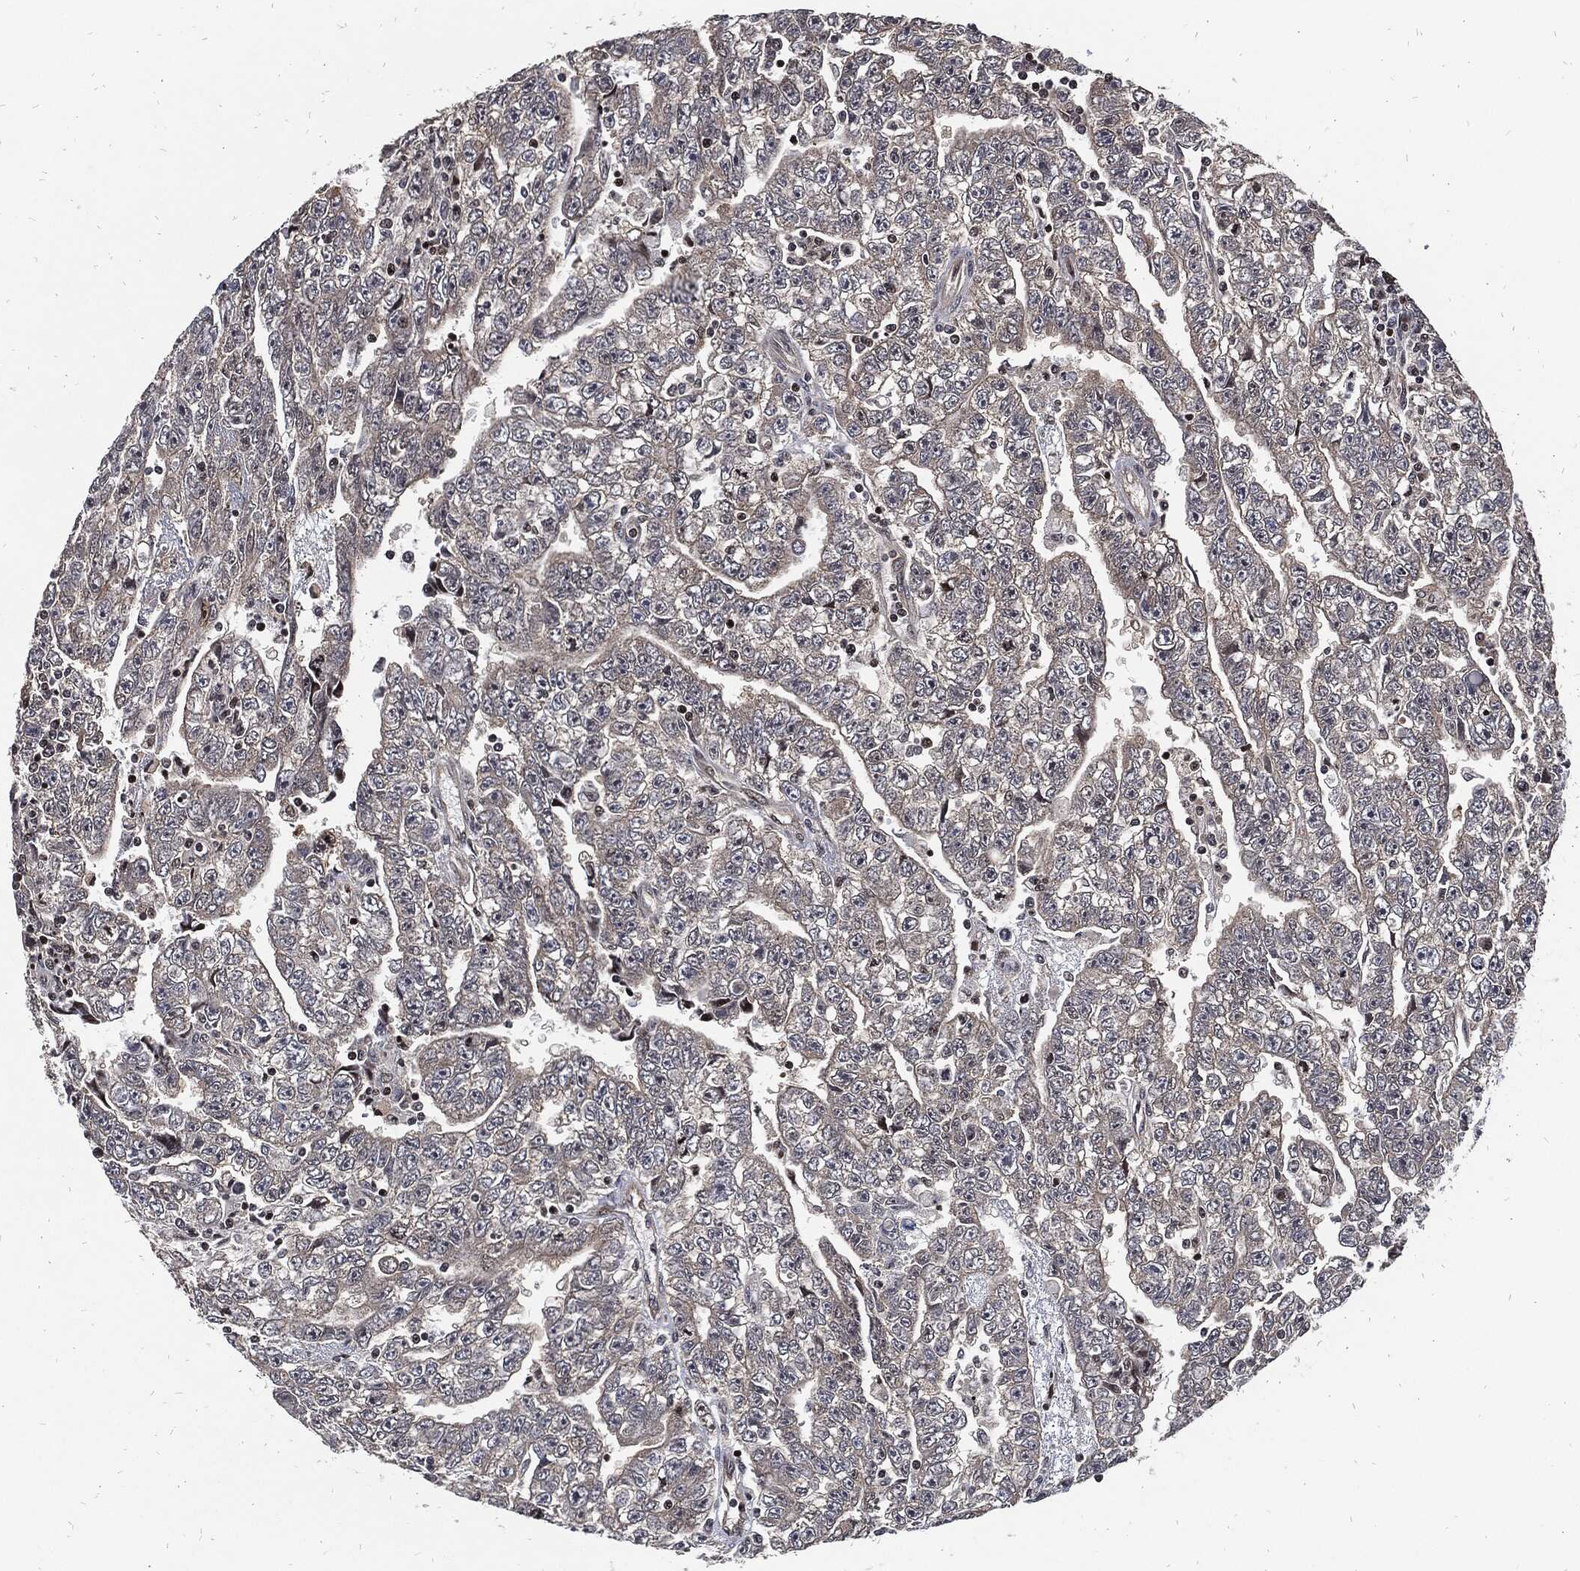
{"staining": {"intensity": "negative", "quantity": "none", "location": "none"}, "tissue": "testis cancer", "cell_type": "Tumor cells", "image_type": "cancer", "snomed": [{"axis": "morphology", "description": "Carcinoma, Embryonal, NOS"}, {"axis": "topography", "description": "Testis"}], "caption": "Immunohistochemistry (IHC) of human testis cancer demonstrates no positivity in tumor cells.", "gene": "ZNF775", "patient": {"sex": "male", "age": 25}}